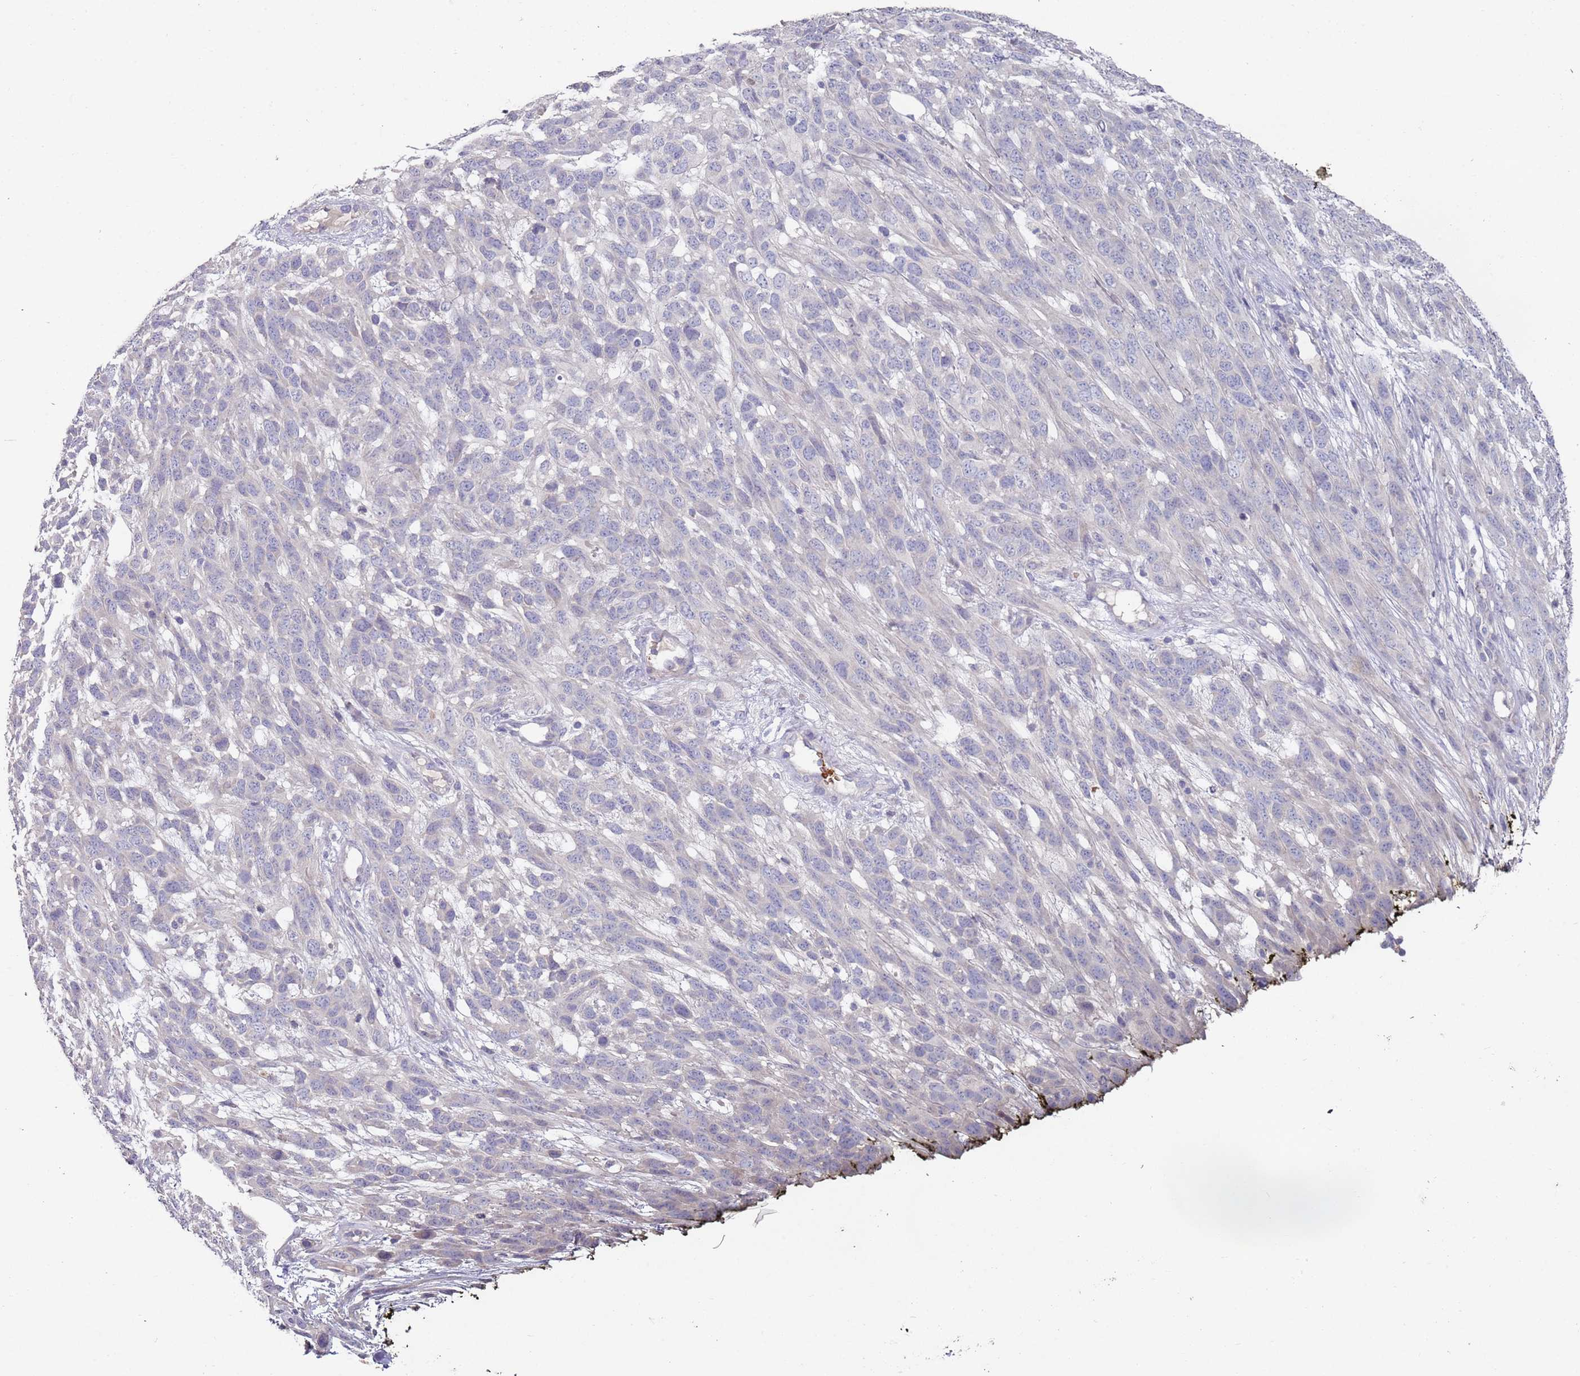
{"staining": {"intensity": "negative", "quantity": "none", "location": "none"}, "tissue": "melanoma", "cell_type": "Tumor cells", "image_type": "cancer", "snomed": [{"axis": "morphology", "description": "Normal morphology"}, {"axis": "morphology", "description": "Malignant melanoma, NOS"}, {"axis": "topography", "description": "Skin"}], "caption": "DAB immunohistochemical staining of melanoma demonstrates no significant expression in tumor cells.", "gene": "LACC1", "patient": {"sex": "female", "age": 72}}